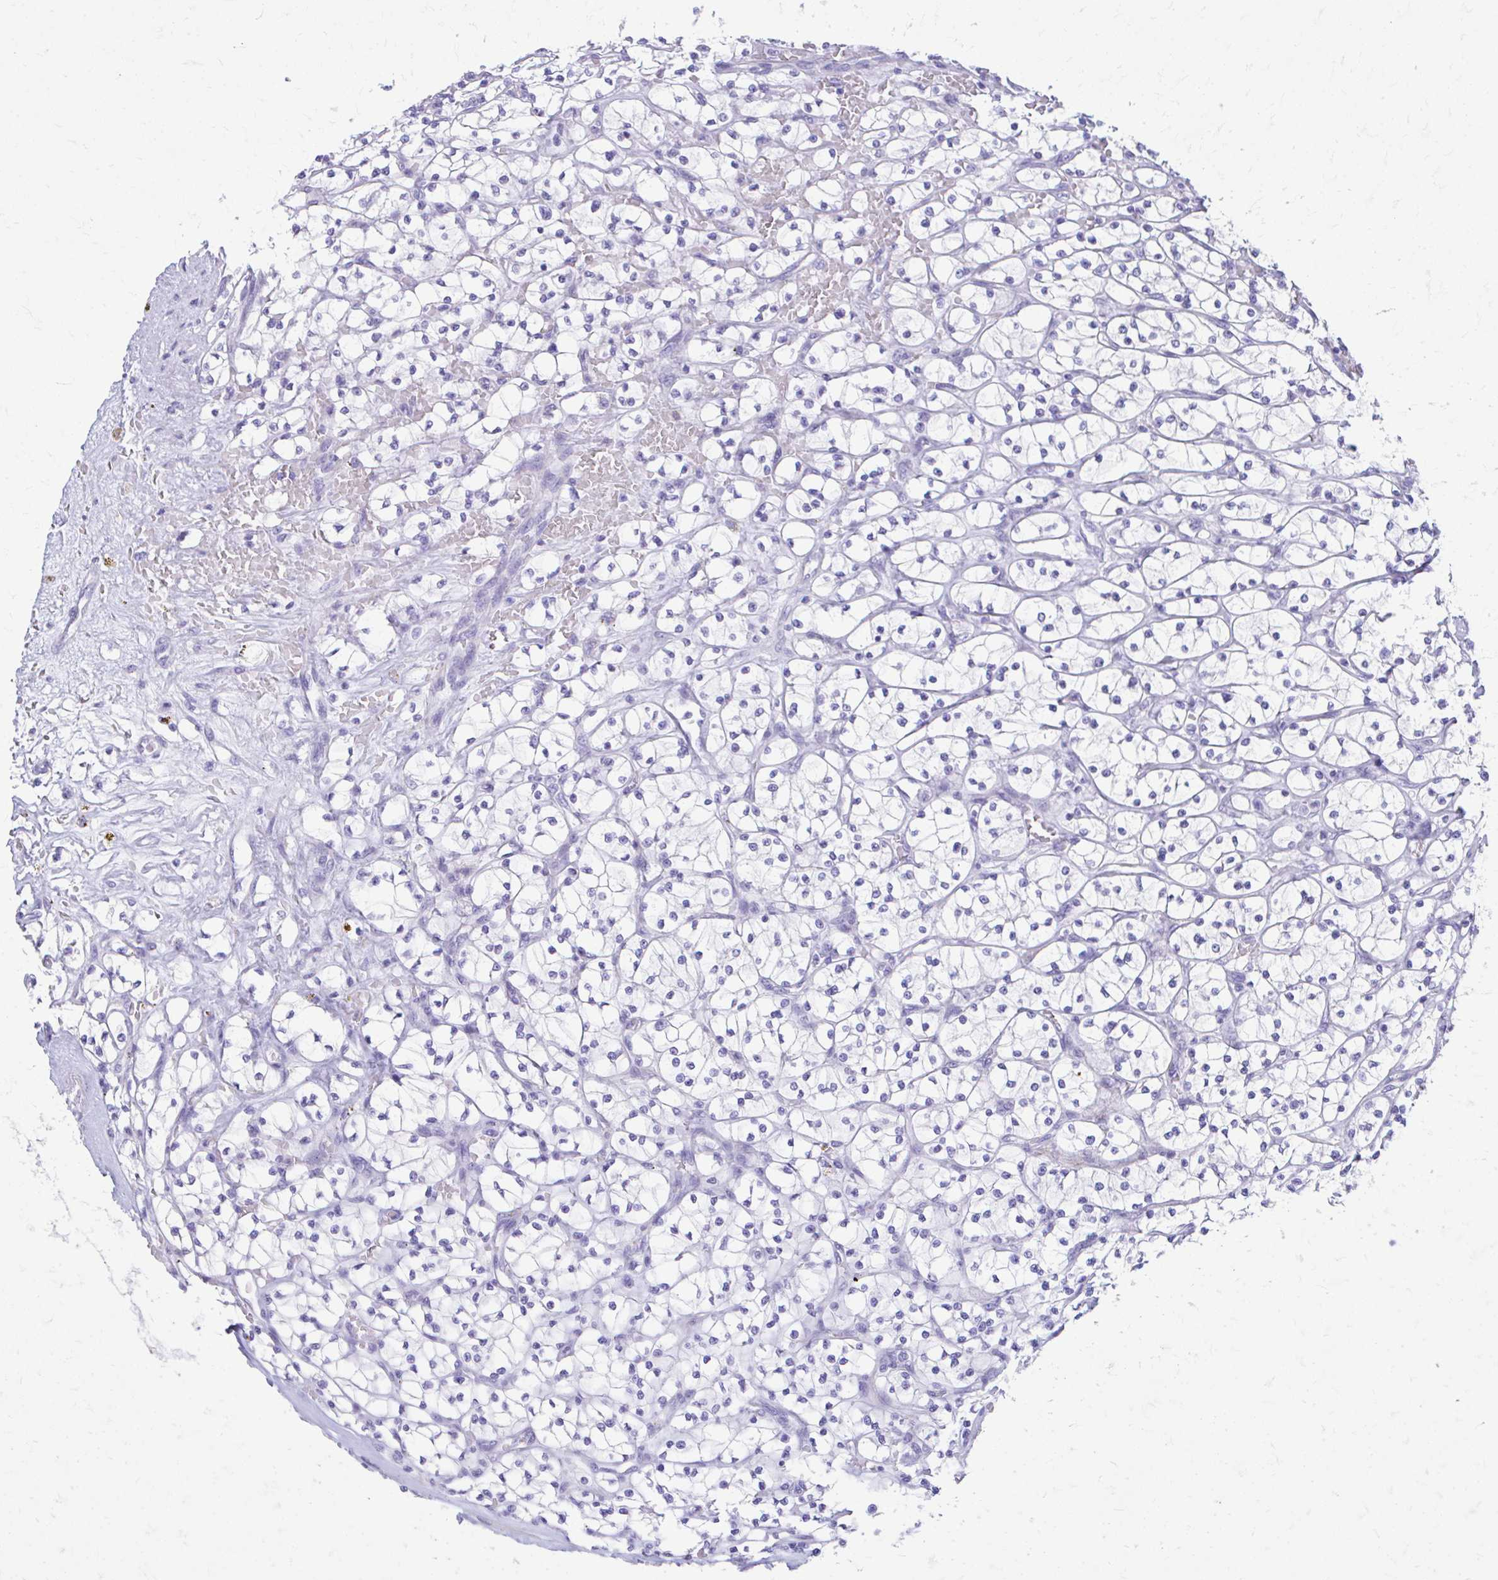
{"staining": {"intensity": "negative", "quantity": "none", "location": "none"}, "tissue": "renal cancer", "cell_type": "Tumor cells", "image_type": "cancer", "snomed": [{"axis": "morphology", "description": "Adenocarcinoma, NOS"}, {"axis": "topography", "description": "Kidney"}], "caption": "Immunohistochemistry (IHC) histopathology image of neoplastic tissue: renal adenocarcinoma stained with DAB displays no significant protein positivity in tumor cells.", "gene": "KRIT1", "patient": {"sex": "female", "age": 64}}